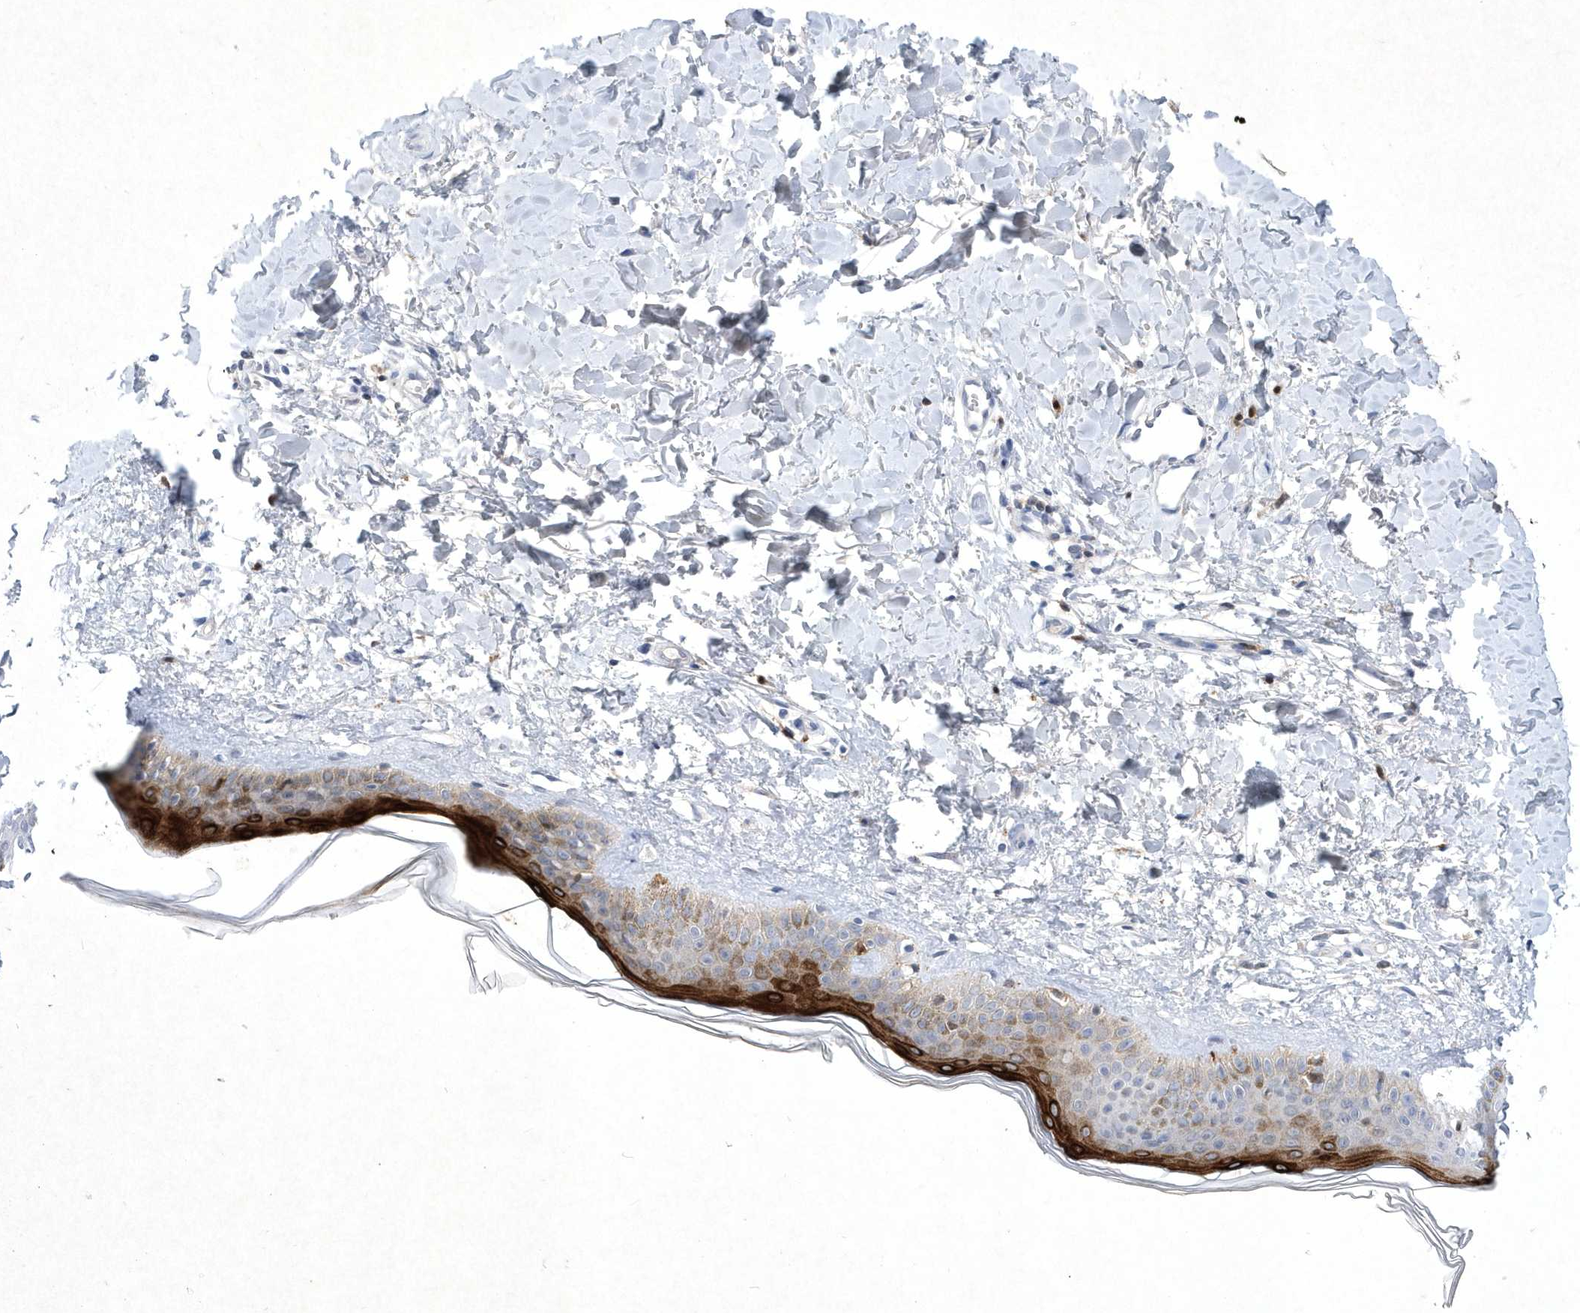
{"staining": {"intensity": "negative", "quantity": "none", "location": "none"}, "tissue": "skin", "cell_type": "Fibroblasts", "image_type": "normal", "snomed": [{"axis": "morphology", "description": "Normal tissue, NOS"}, {"axis": "topography", "description": "Skin"}], "caption": "Immunohistochemistry micrograph of benign skin: skin stained with DAB shows no significant protein positivity in fibroblasts. (DAB immunohistochemistry, high magnification).", "gene": "BHLHA15", "patient": {"sex": "female", "age": 58}}